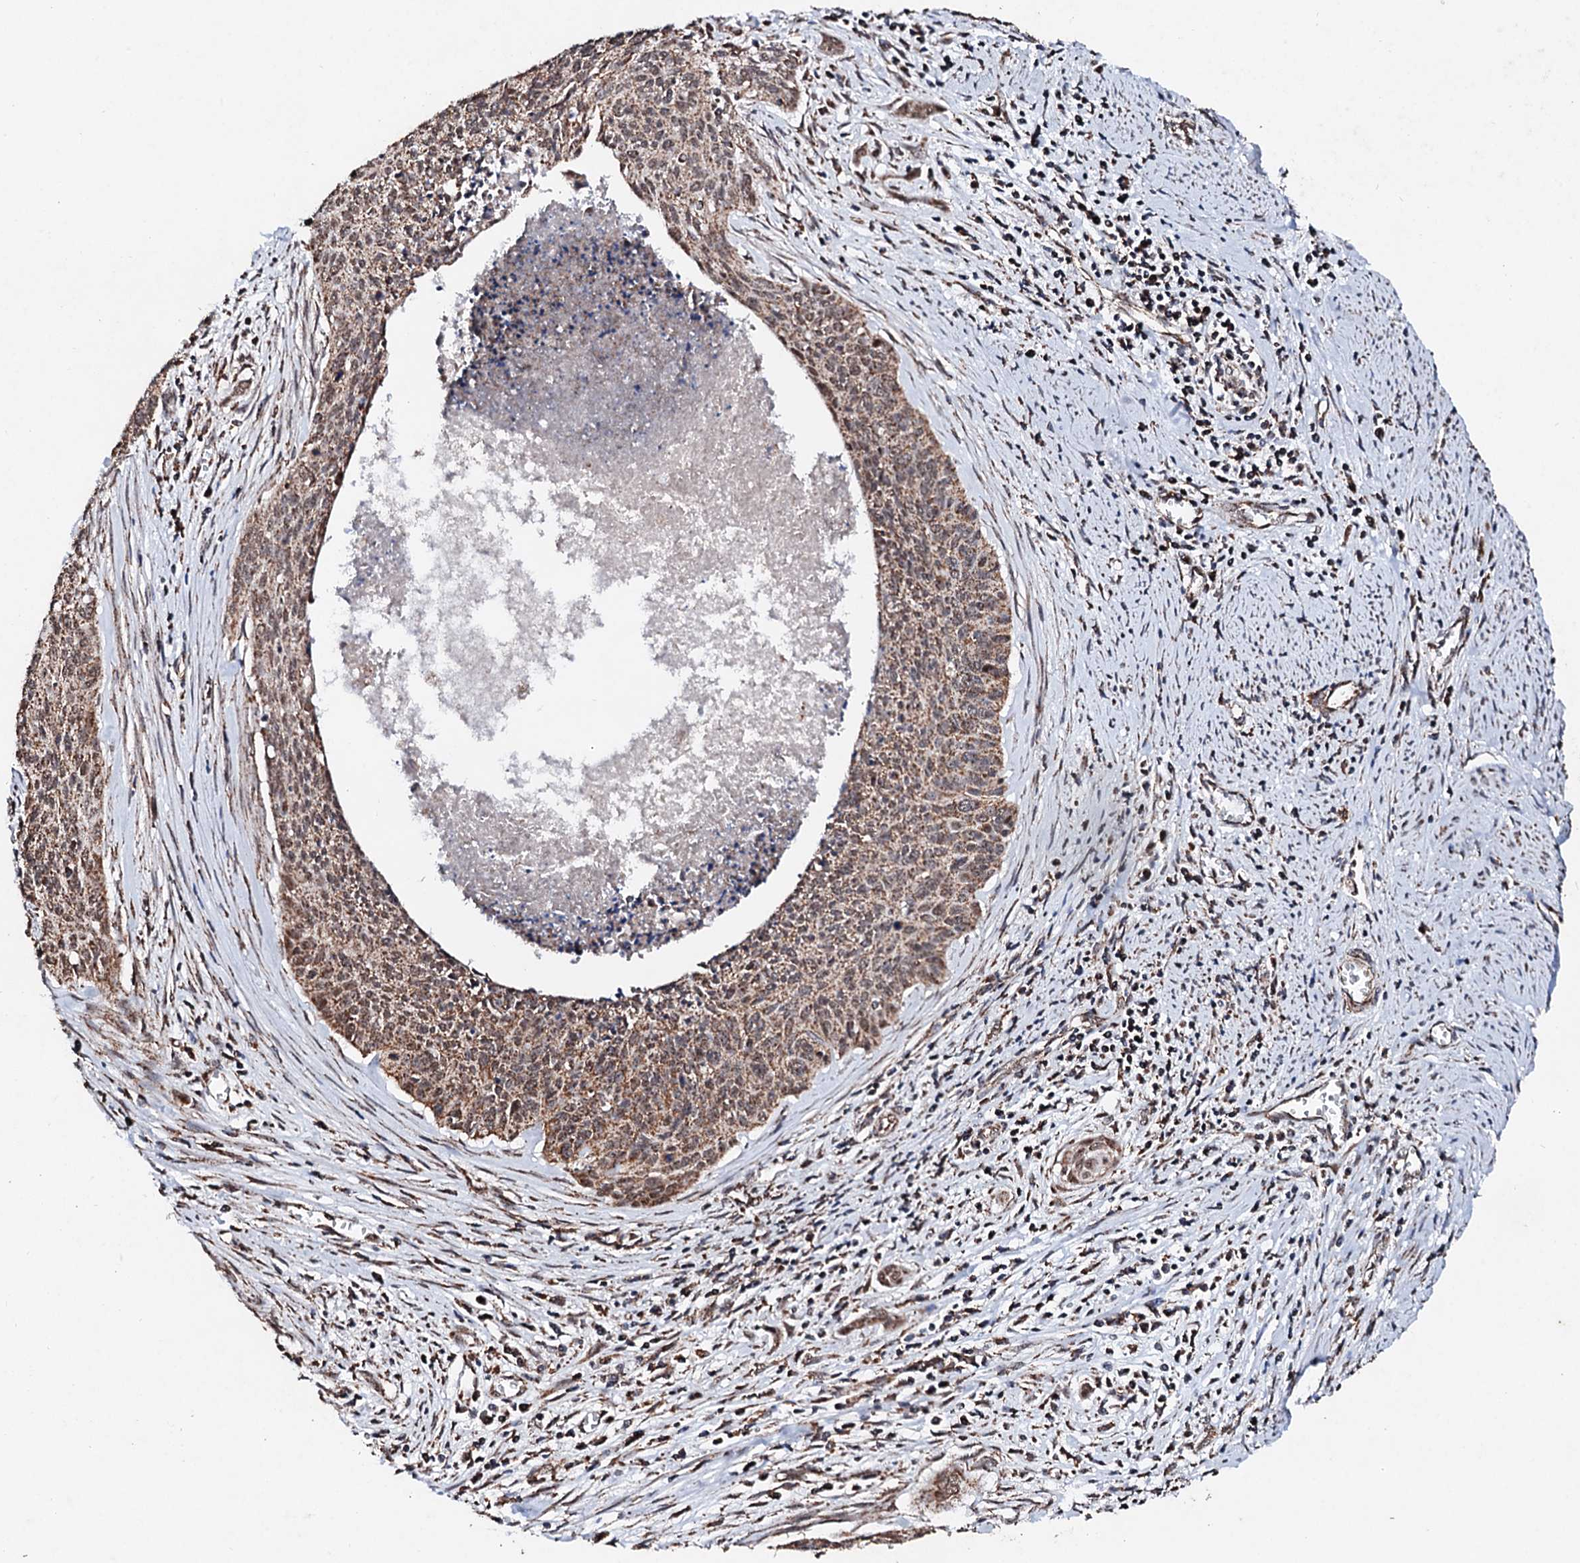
{"staining": {"intensity": "moderate", "quantity": ">75%", "location": "cytoplasmic/membranous"}, "tissue": "cervical cancer", "cell_type": "Tumor cells", "image_type": "cancer", "snomed": [{"axis": "morphology", "description": "Squamous cell carcinoma, NOS"}, {"axis": "topography", "description": "Cervix"}], "caption": "Immunohistochemistry (IHC) histopathology image of human squamous cell carcinoma (cervical) stained for a protein (brown), which shows medium levels of moderate cytoplasmic/membranous staining in approximately >75% of tumor cells.", "gene": "SECISBP2L", "patient": {"sex": "female", "age": 55}}